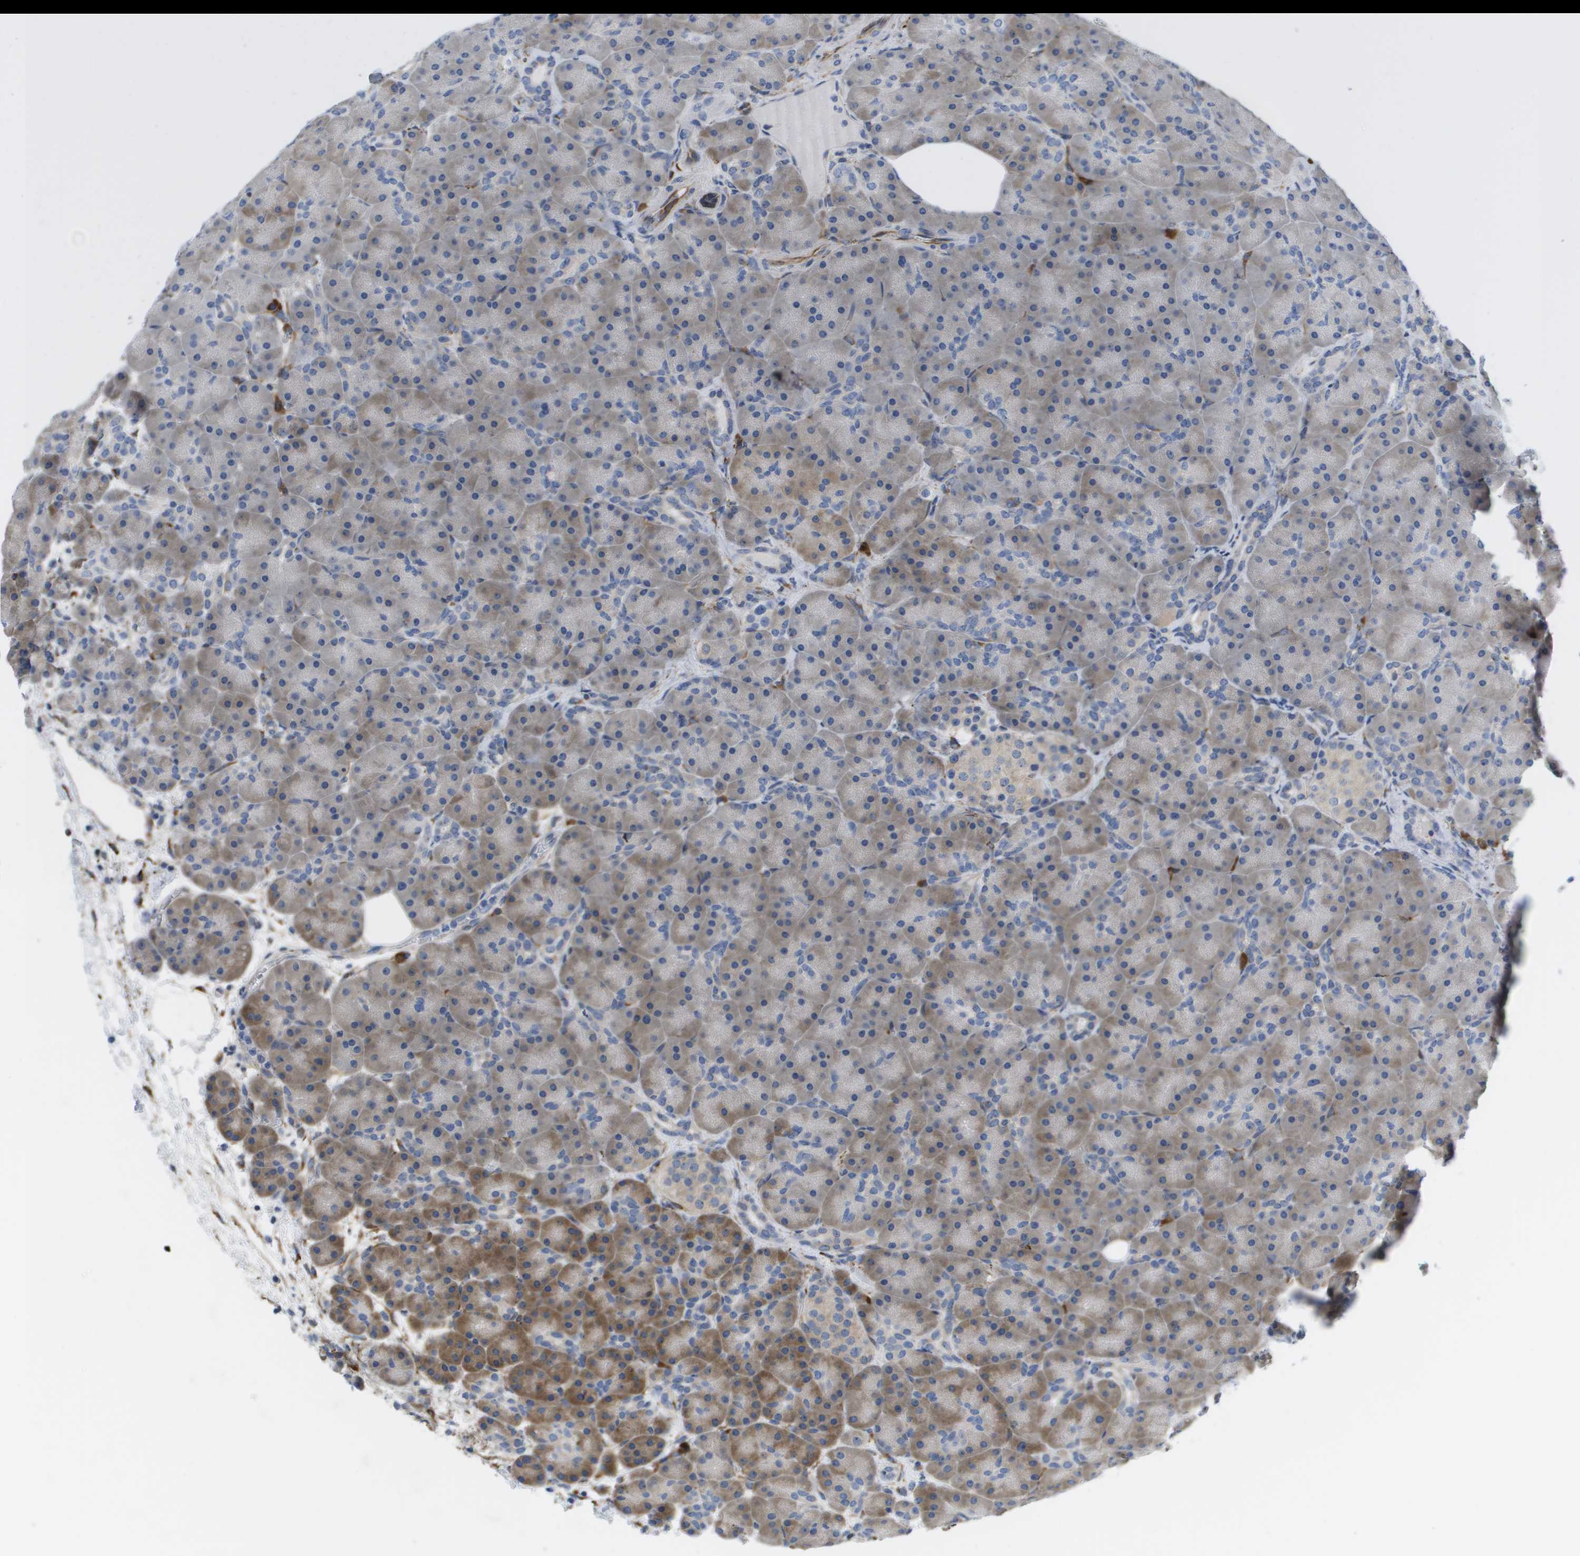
{"staining": {"intensity": "moderate", "quantity": "25%-75%", "location": "cytoplasmic/membranous"}, "tissue": "pancreas", "cell_type": "Exocrine glandular cells", "image_type": "normal", "snomed": [{"axis": "morphology", "description": "Normal tissue, NOS"}, {"axis": "topography", "description": "Pancreas"}], "caption": "IHC histopathology image of normal pancreas: pancreas stained using IHC reveals medium levels of moderate protein expression localized specifically in the cytoplasmic/membranous of exocrine glandular cells, appearing as a cytoplasmic/membranous brown color.", "gene": "ST3GAL2", "patient": {"sex": "male", "age": 66}}